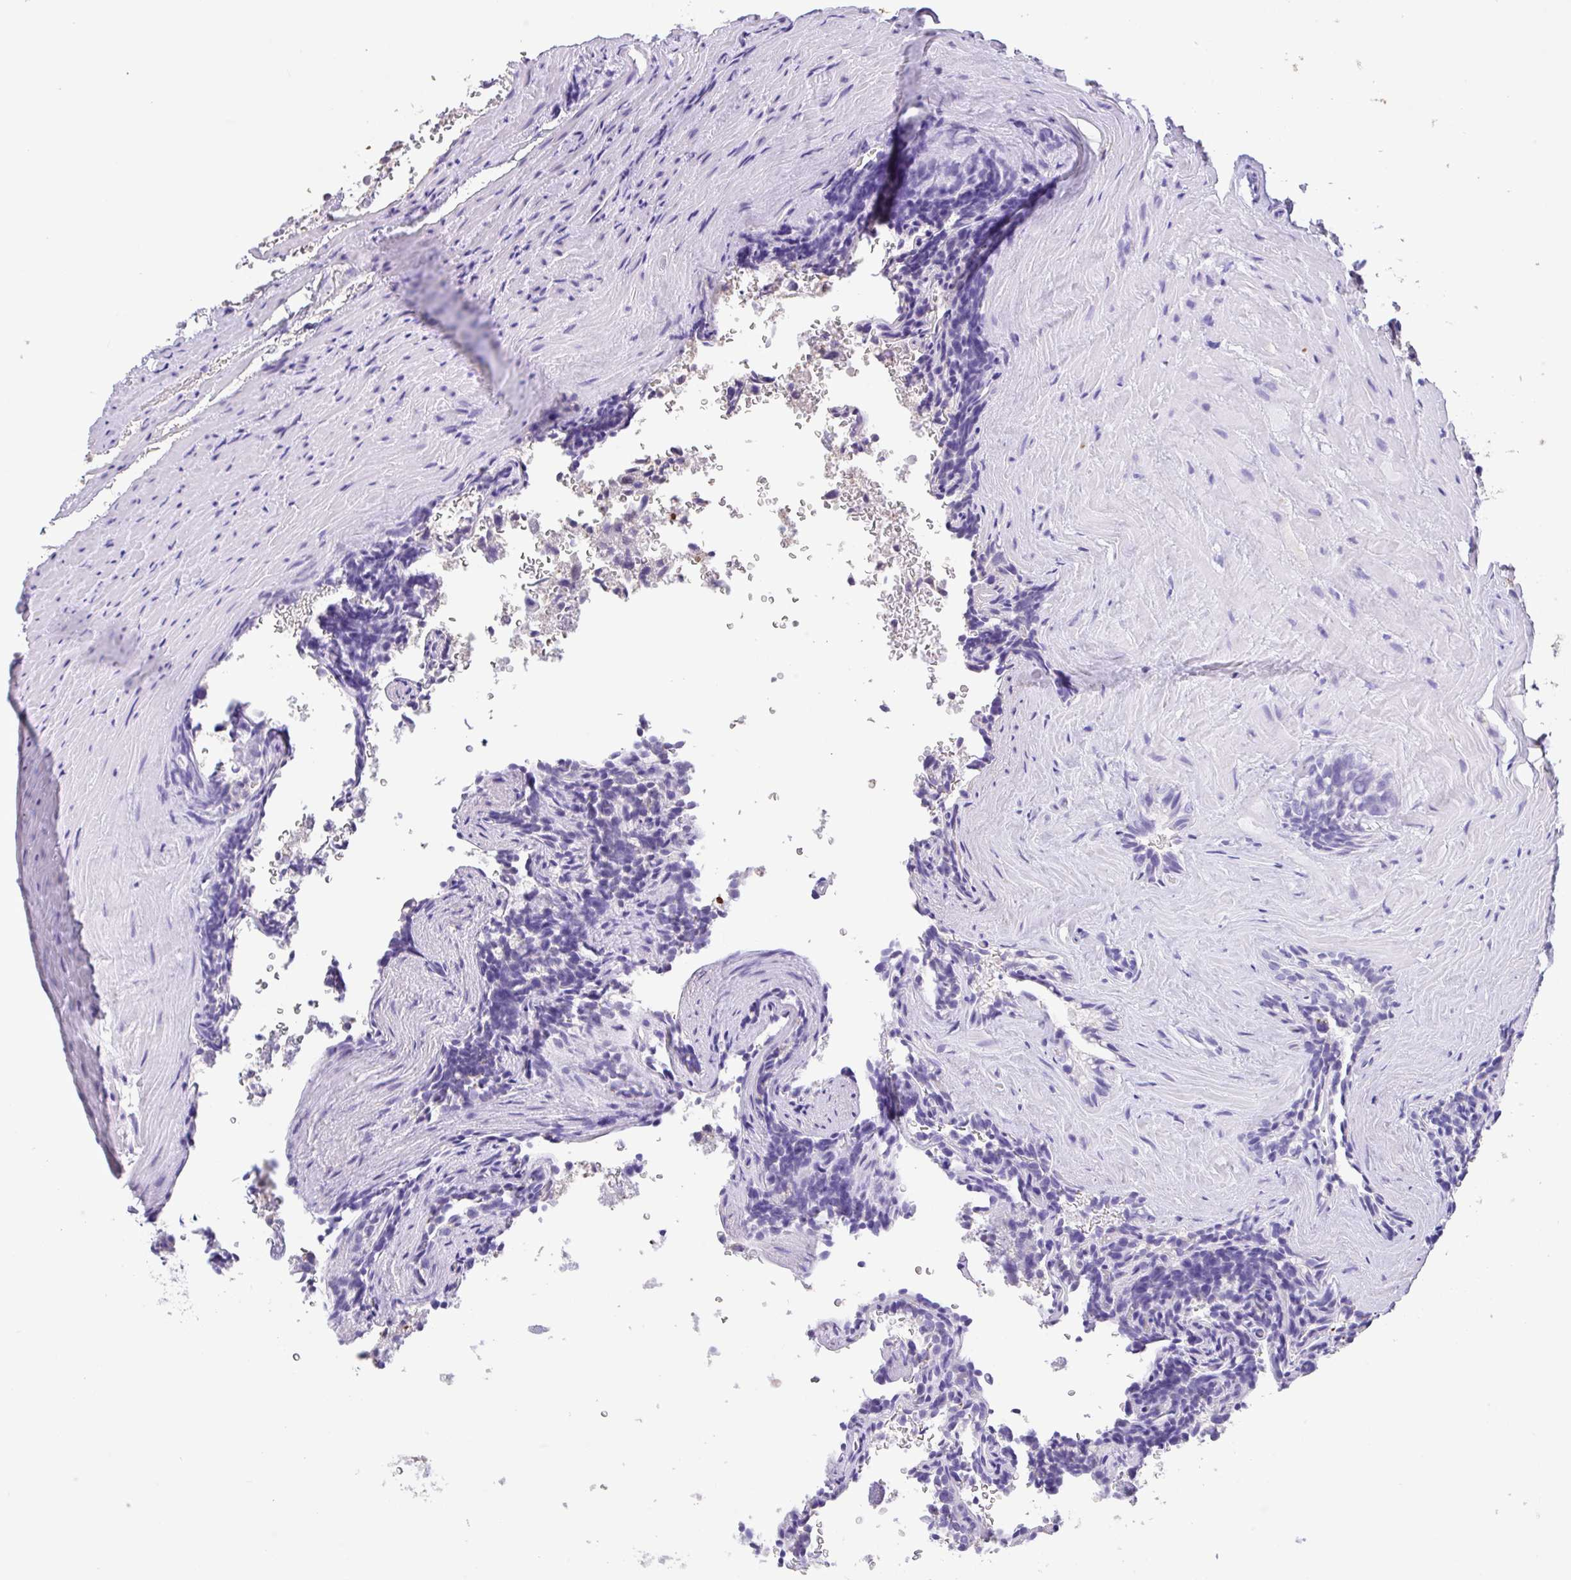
{"staining": {"intensity": "negative", "quantity": "none", "location": "none"}, "tissue": "seminal vesicle", "cell_type": "Glandular cells", "image_type": "normal", "snomed": [{"axis": "morphology", "description": "Normal tissue, NOS"}, {"axis": "topography", "description": "Seminal veicle"}], "caption": "Immunohistochemistry (IHC) of unremarkable human seminal vesicle demonstrates no staining in glandular cells.", "gene": "HOXC12", "patient": {"sex": "male", "age": 47}}